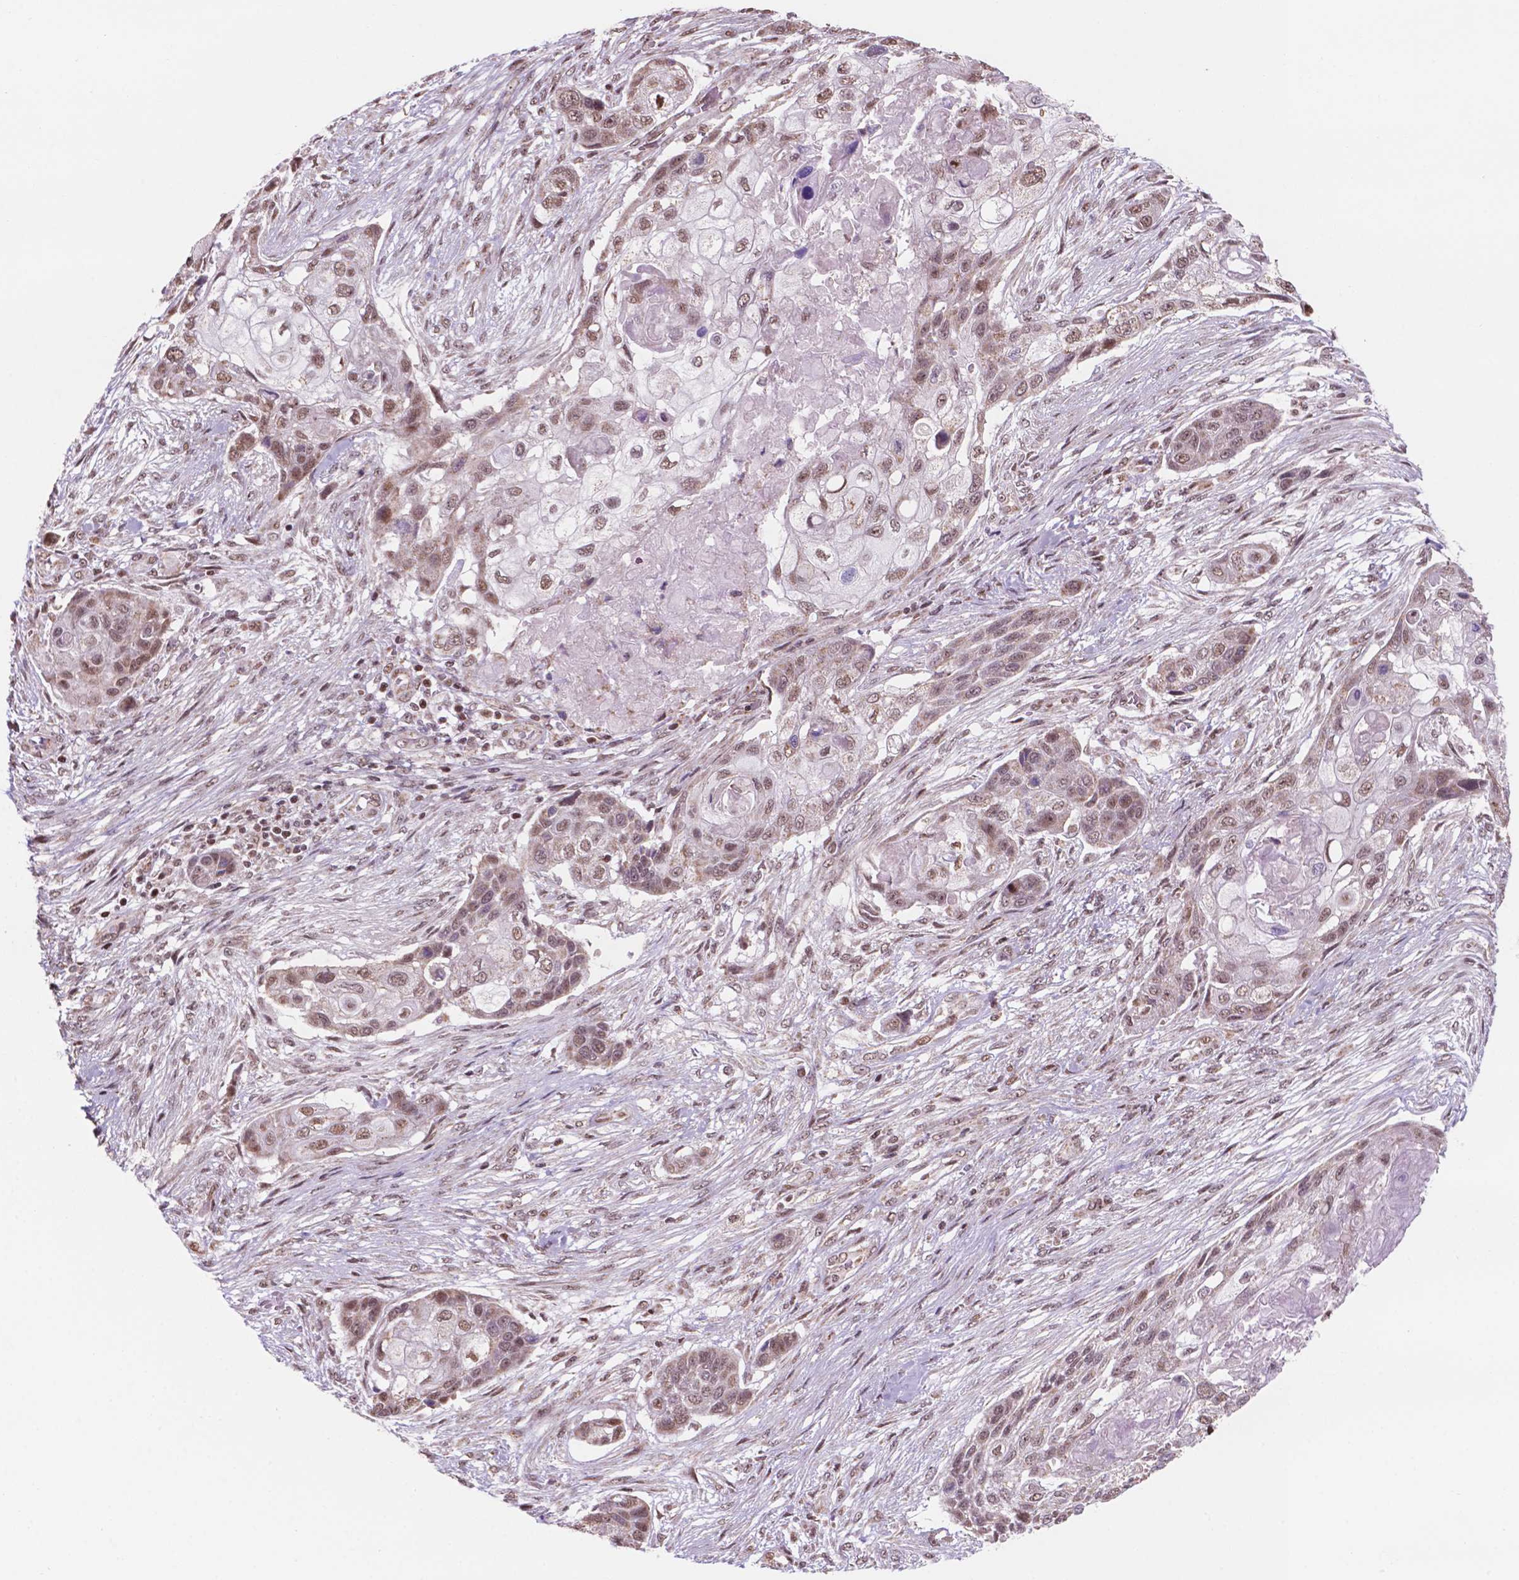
{"staining": {"intensity": "moderate", "quantity": ">75%", "location": "nuclear"}, "tissue": "lung cancer", "cell_type": "Tumor cells", "image_type": "cancer", "snomed": [{"axis": "morphology", "description": "Squamous cell carcinoma, NOS"}, {"axis": "topography", "description": "Lung"}], "caption": "Squamous cell carcinoma (lung) stained with IHC exhibits moderate nuclear positivity in approximately >75% of tumor cells. (brown staining indicates protein expression, while blue staining denotes nuclei).", "gene": "NDUFA10", "patient": {"sex": "male", "age": 69}}